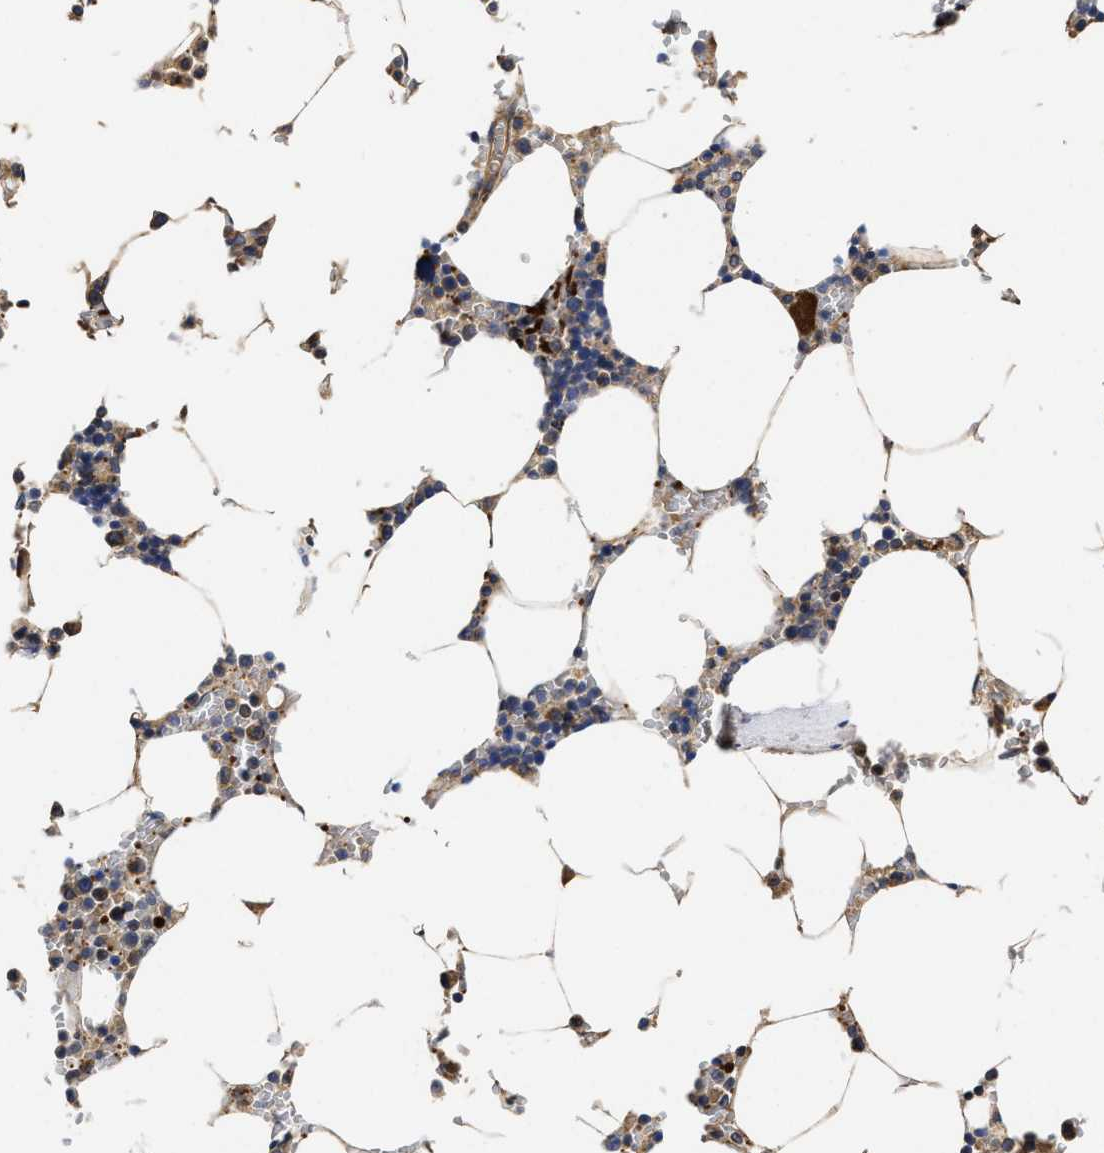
{"staining": {"intensity": "moderate", "quantity": "<25%", "location": "cytoplasmic/membranous"}, "tissue": "bone marrow", "cell_type": "Hematopoietic cells", "image_type": "normal", "snomed": [{"axis": "morphology", "description": "Normal tissue, NOS"}, {"axis": "topography", "description": "Bone marrow"}], "caption": "This photomicrograph demonstrates normal bone marrow stained with immunohistochemistry to label a protein in brown. The cytoplasmic/membranous of hematopoietic cells show moderate positivity for the protein. Nuclei are counter-stained blue.", "gene": "TRAF6", "patient": {"sex": "male", "age": 70}}